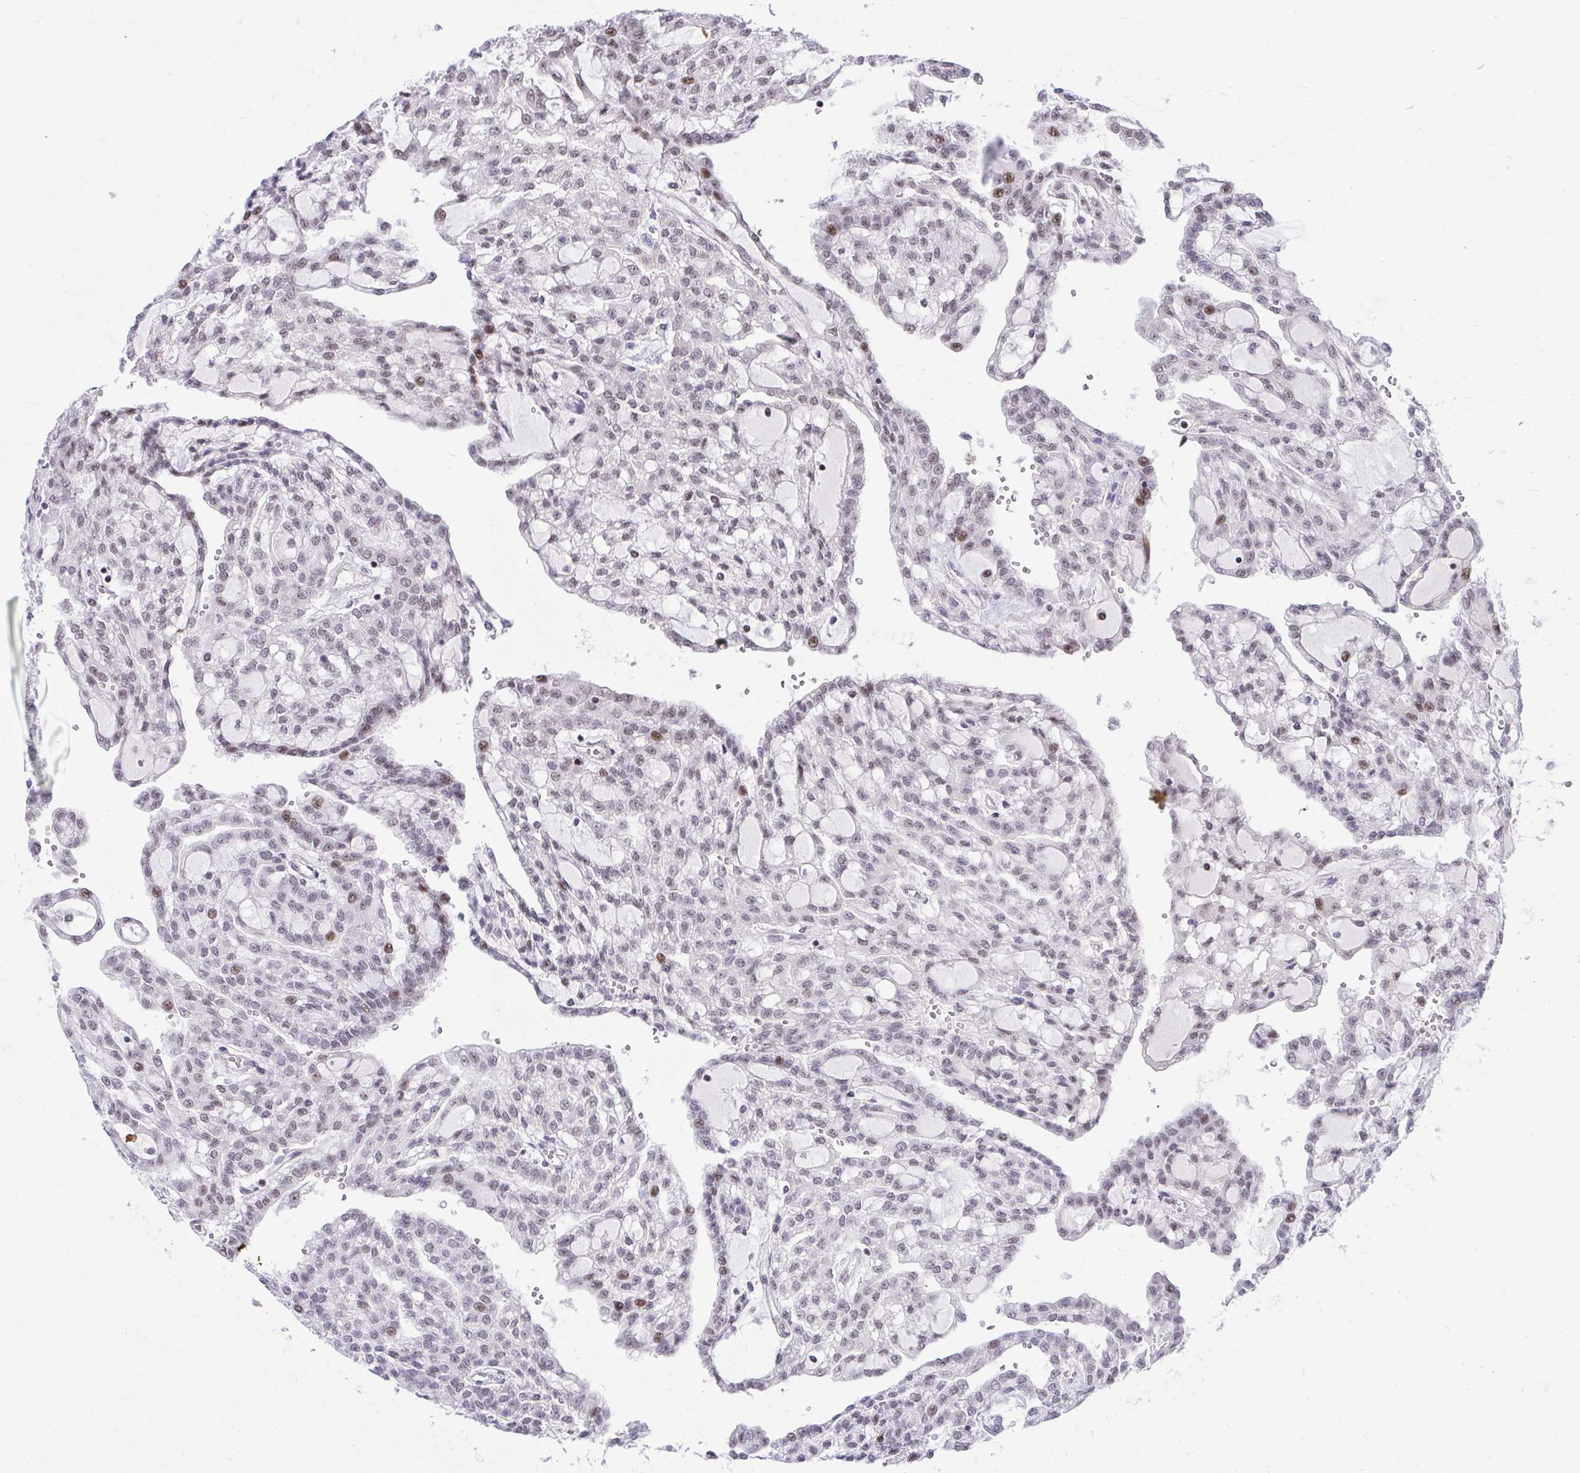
{"staining": {"intensity": "moderate", "quantity": "<25%", "location": "nuclear"}, "tissue": "renal cancer", "cell_type": "Tumor cells", "image_type": "cancer", "snomed": [{"axis": "morphology", "description": "Adenocarcinoma, NOS"}, {"axis": "topography", "description": "Kidney"}], "caption": "Approximately <25% of tumor cells in human adenocarcinoma (renal) exhibit moderate nuclear protein staining as visualized by brown immunohistochemical staining.", "gene": "C14orf39", "patient": {"sex": "male", "age": 63}}